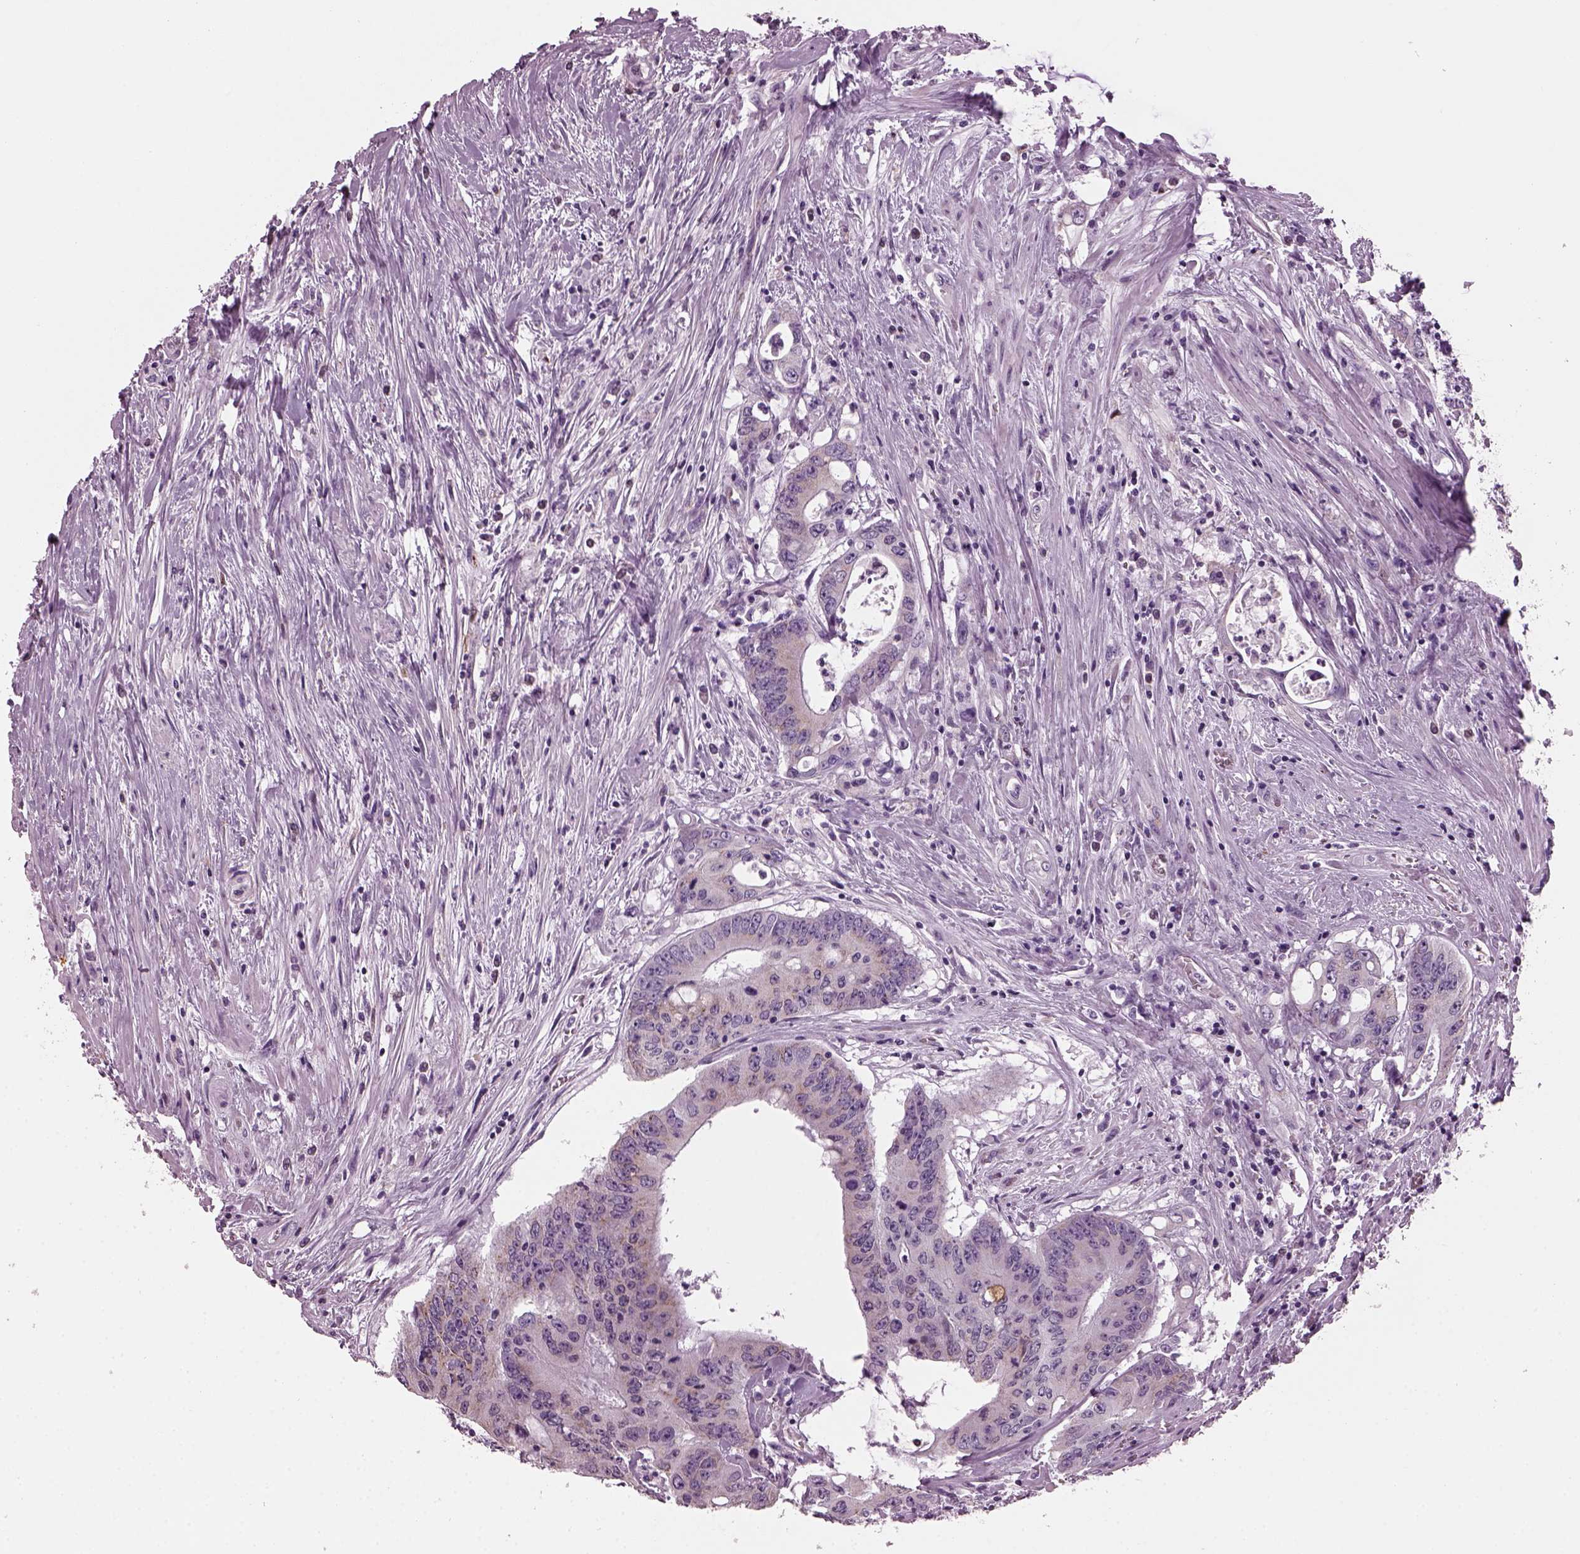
{"staining": {"intensity": "weak", "quantity": "25%-75%", "location": "cytoplasmic/membranous"}, "tissue": "colorectal cancer", "cell_type": "Tumor cells", "image_type": "cancer", "snomed": [{"axis": "morphology", "description": "Adenocarcinoma, NOS"}, {"axis": "topography", "description": "Rectum"}], "caption": "Colorectal cancer (adenocarcinoma) tissue displays weak cytoplasmic/membranous staining in about 25%-75% of tumor cells, visualized by immunohistochemistry.", "gene": "PRR9", "patient": {"sex": "male", "age": 59}}